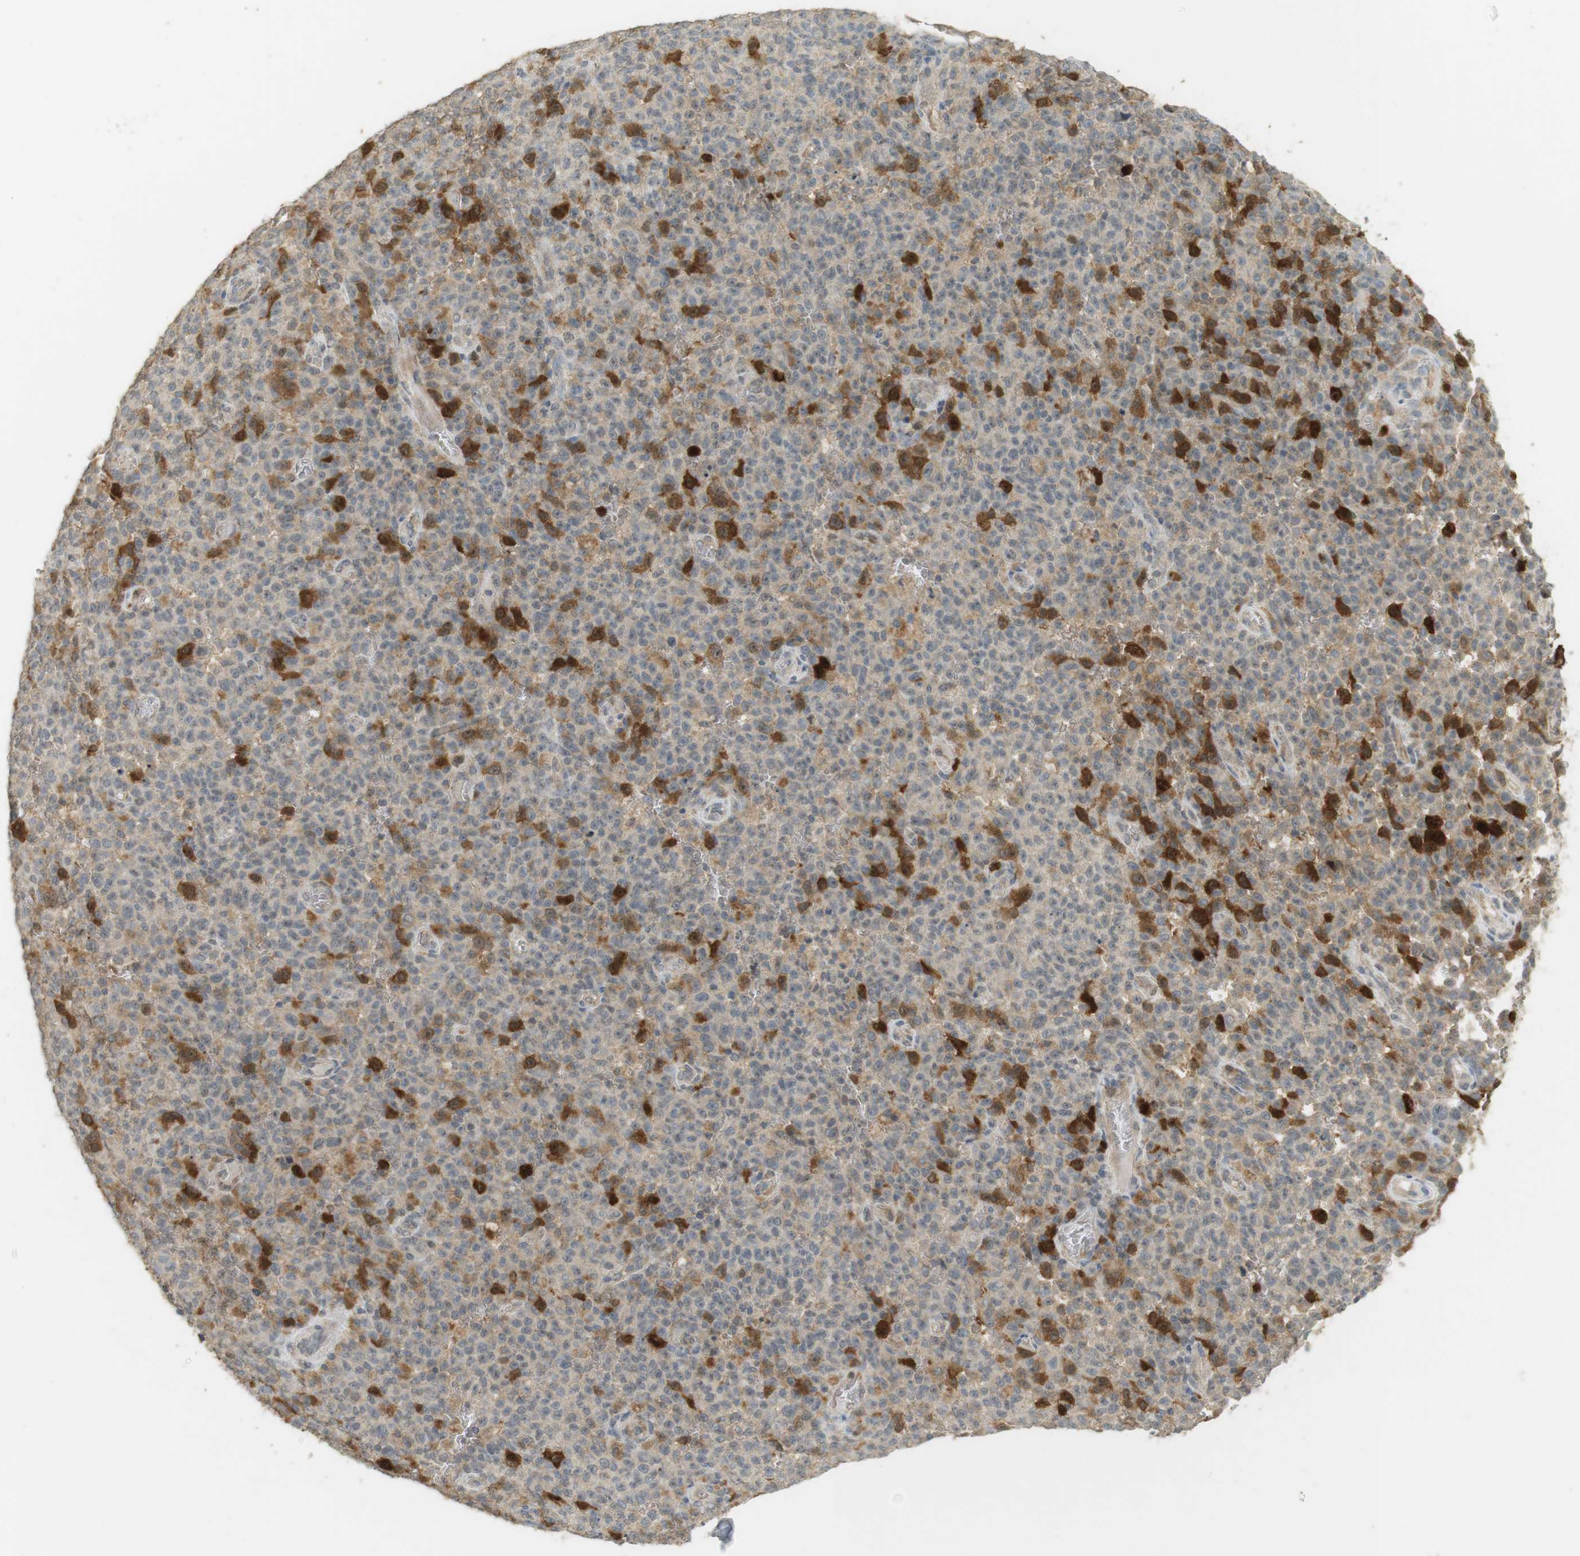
{"staining": {"intensity": "strong", "quantity": "<25%", "location": "cytoplasmic/membranous"}, "tissue": "melanoma", "cell_type": "Tumor cells", "image_type": "cancer", "snomed": [{"axis": "morphology", "description": "Malignant melanoma, NOS"}, {"axis": "topography", "description": "Skin"}], "caption": "Malignant melanoma stained with immunohistochemistry (IHC) reveals strong cytoplasmic/membranous expression in about <25% of tumor cells.", "gene": "TTK", "patient": {"sex": "female", "age": 82}}